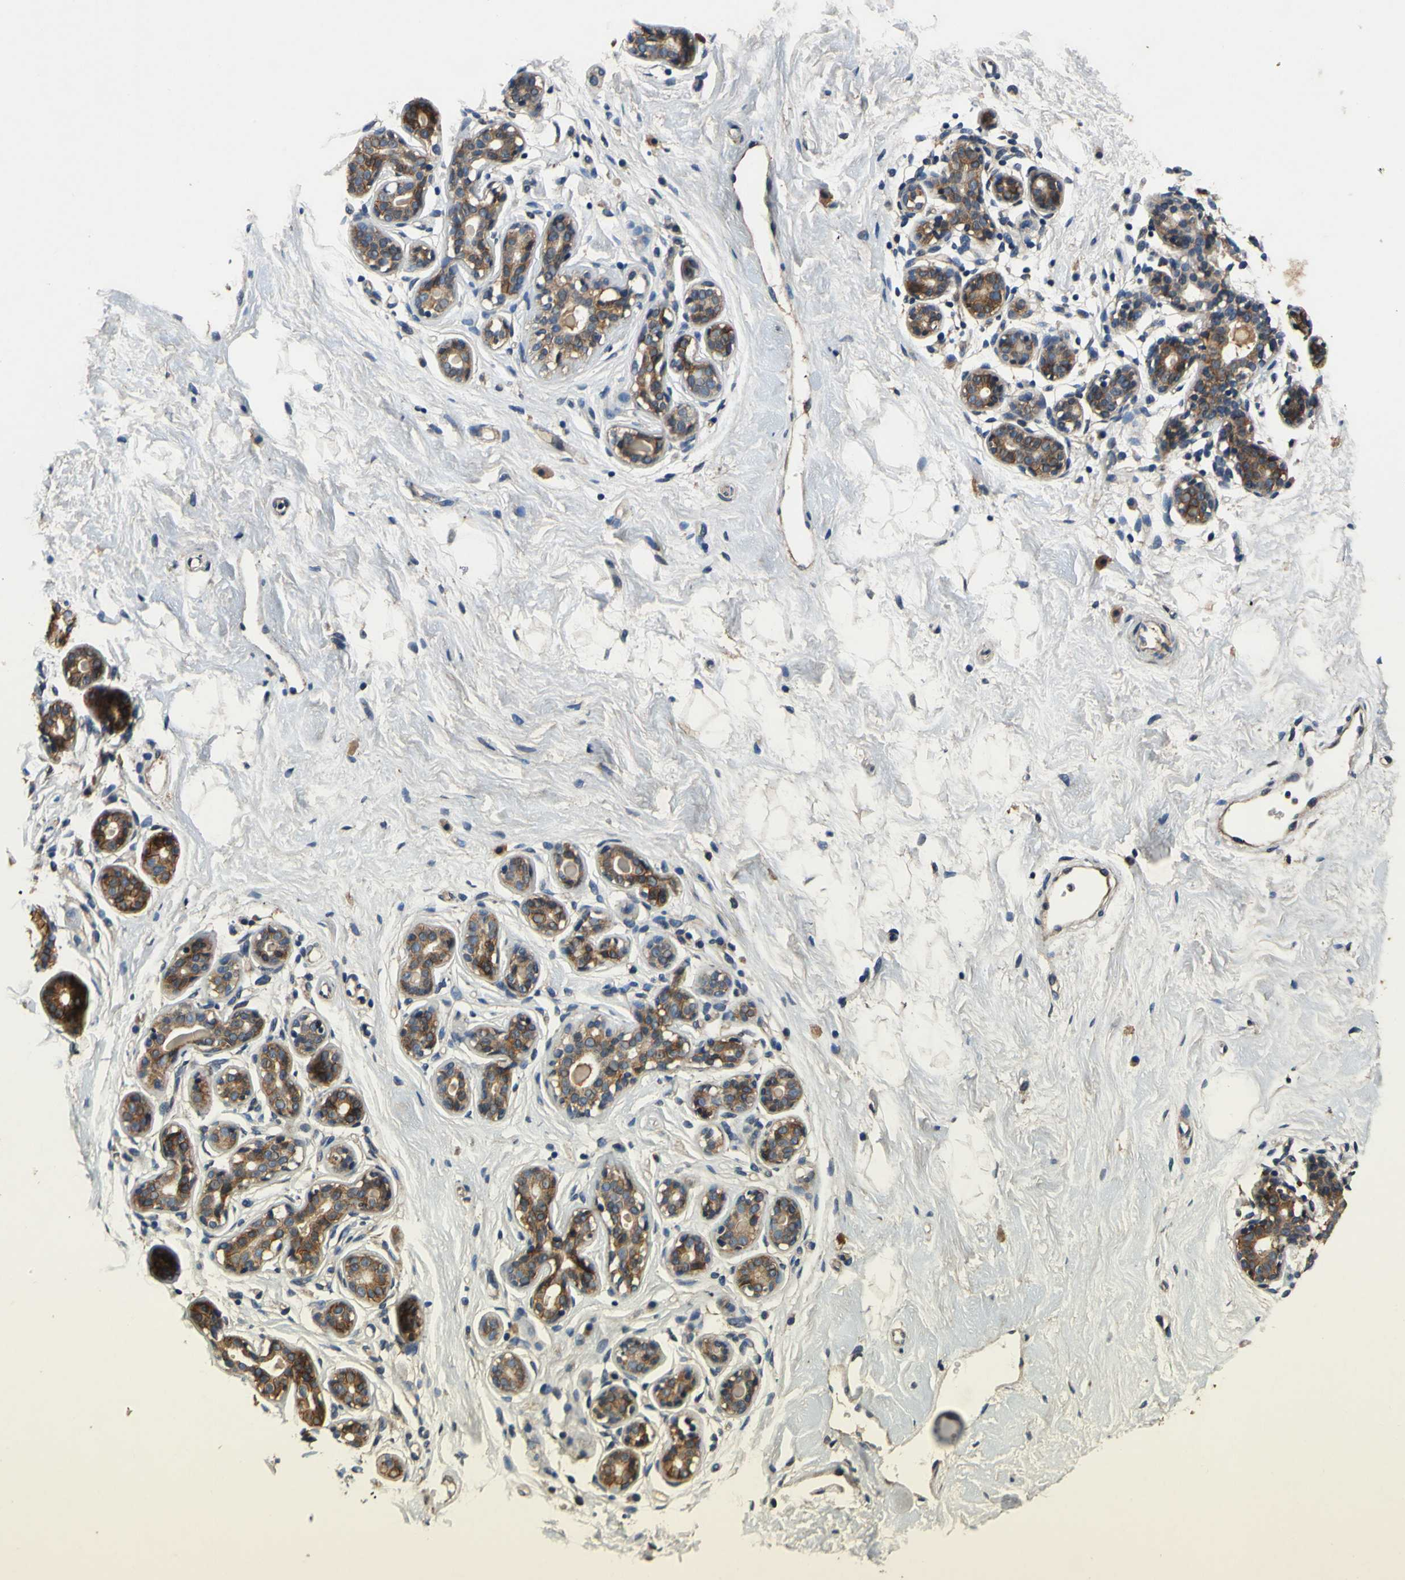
{"staining": {"intensity": "weak", "quantity": ">75%", "location": "cytoplasmic/membranous"}, "tissue": "breast", "cell_type": "Adipocytes", "image_type": "normal", "snomed": [{"axis": "morphology", "description": "Normal tissue, NOS"}, {"axis": "topography", "description": "Breast"}], "caption": "Protein expression analysis of normal breast shows weak cytoplasmic/membranous expression in about >75% of adipocytes.", "gene": "EPHB4", "patient": {"sex": "female", "age": 23}}